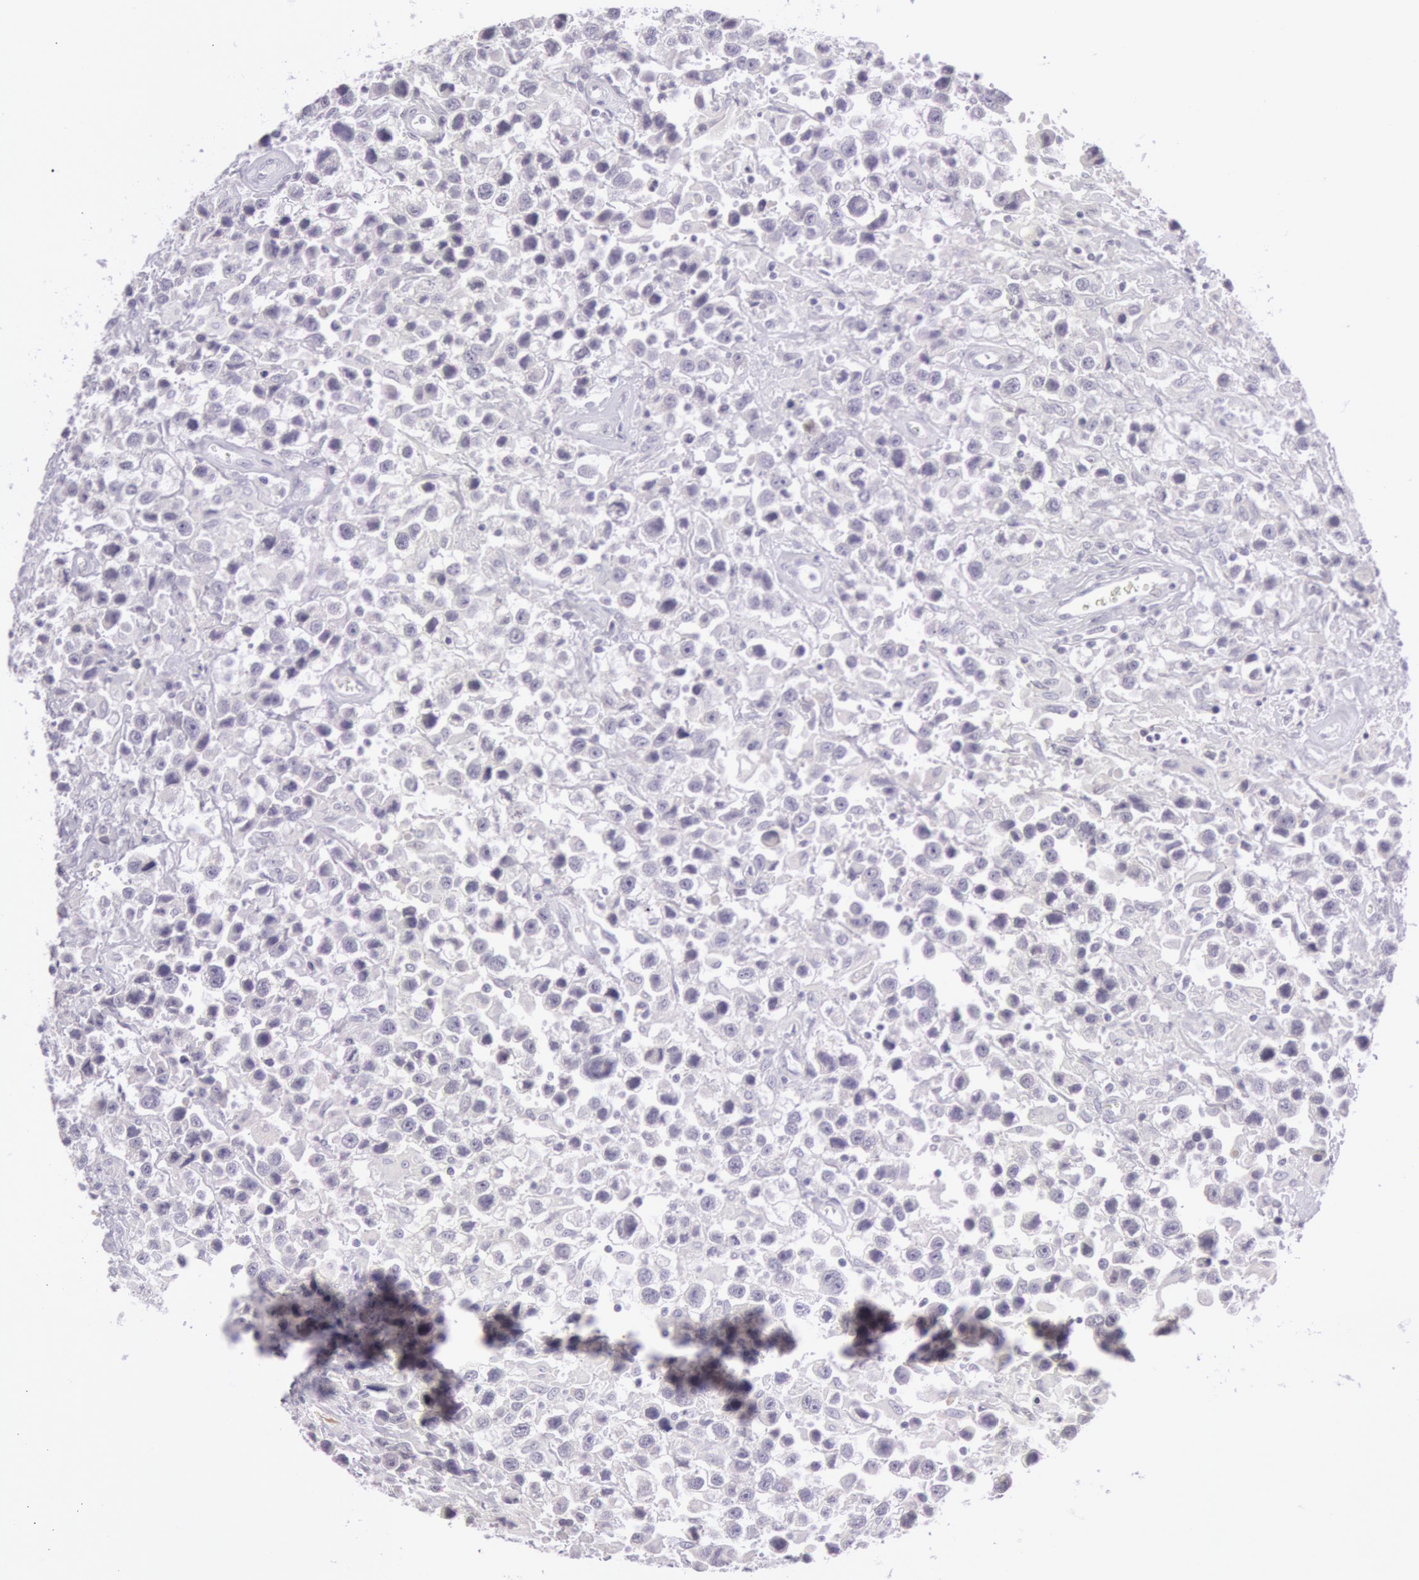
{"staining": {"intensity": "negative", "quantity": "none", "location": "none"}, "tissue": "testis cancer", "cell_type": "Tumor cells", "image_type": "cancer", "snomed": [{"axis": "morphology", "description": "Seminoma, NOS"}, {"axis": "topography", "description": "Testis"}], "caption": "This is an IHC histopathology image of testis cancer (seminoma). There is no expression in tumor cells.", "gene": "CKB", "patient": {"sex": "male", "age": 43}}